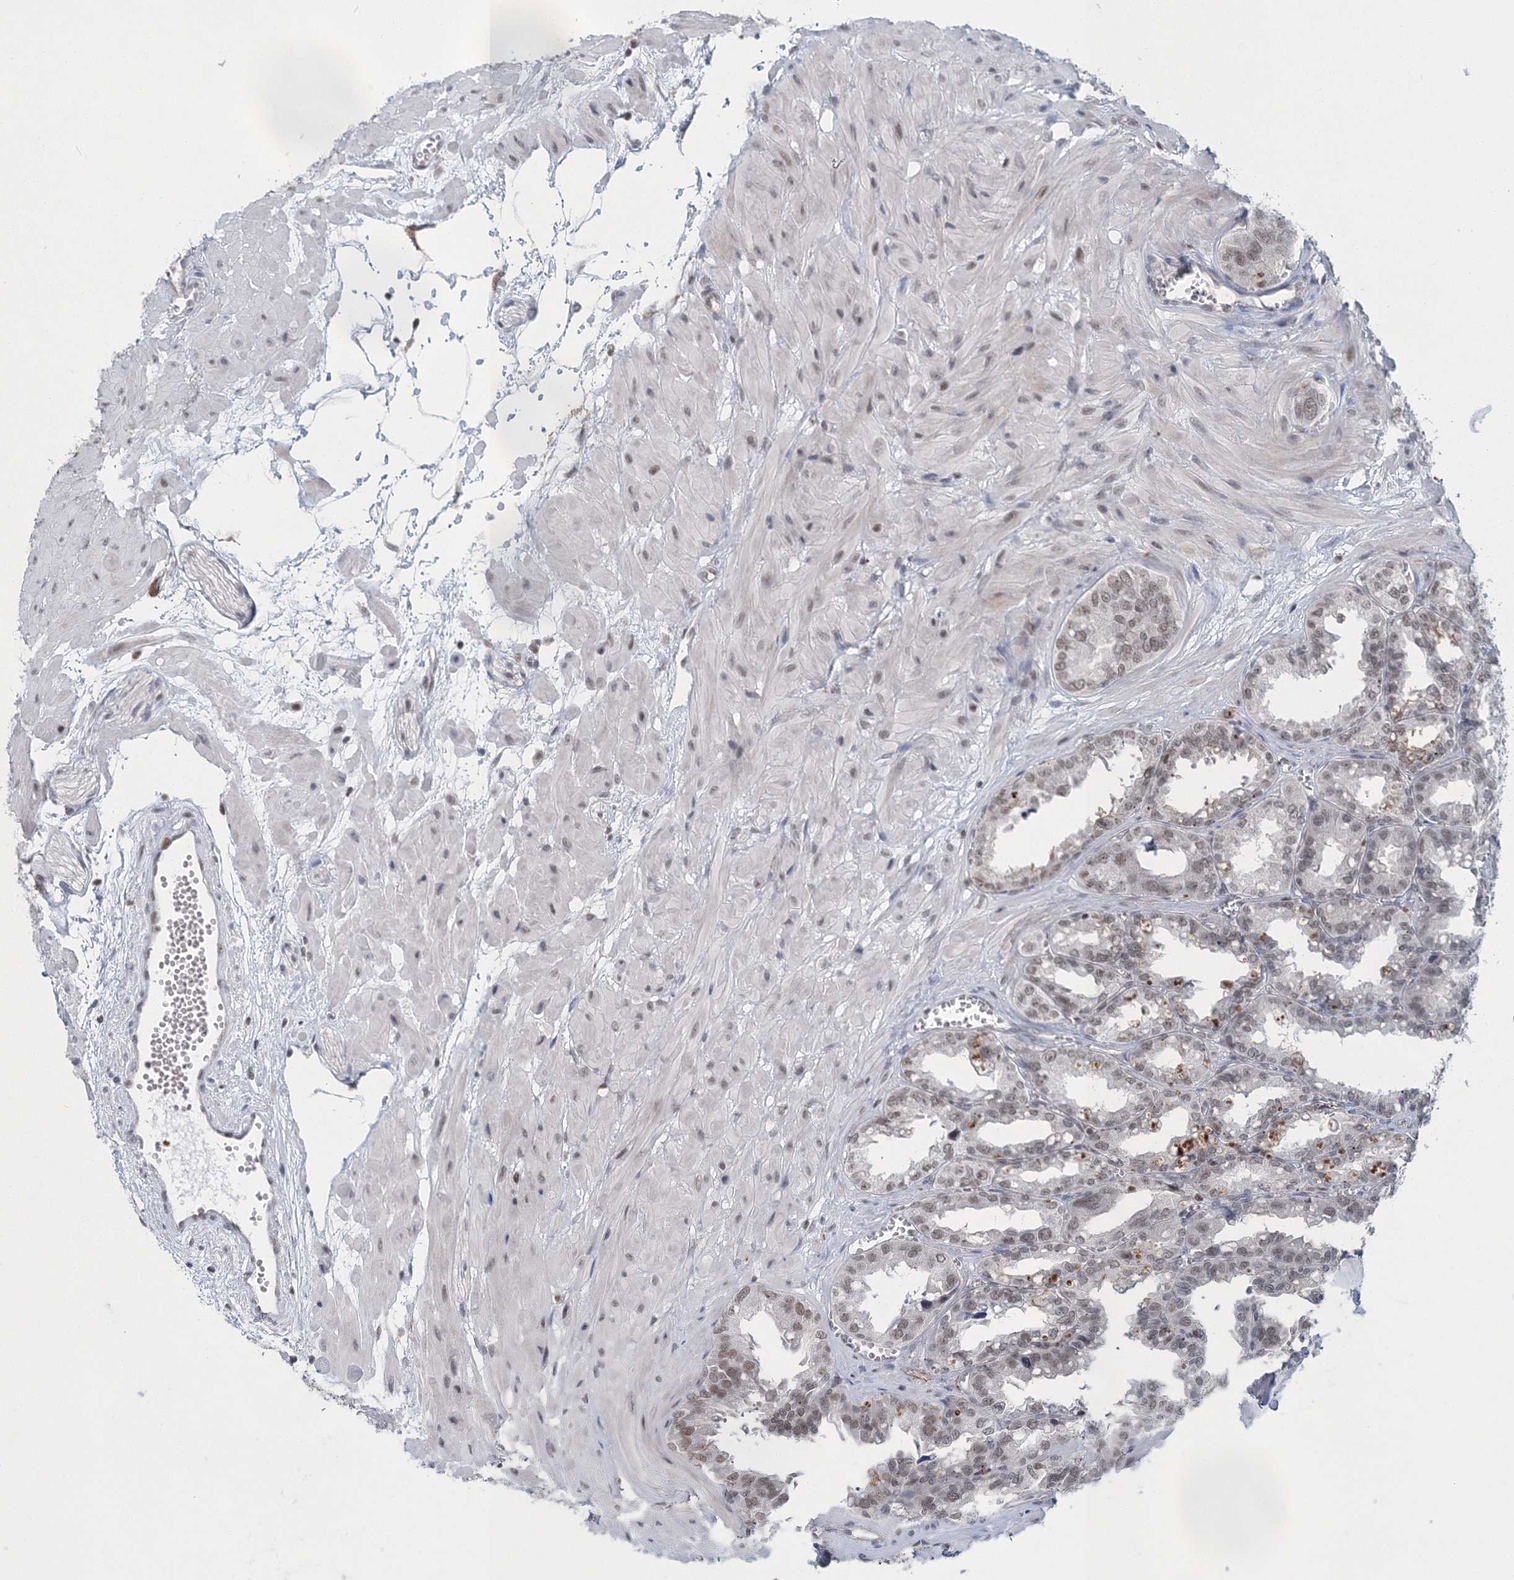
{"staining": {"intensity": "weak", "quantity": ">75%", "location": "nuclear"}, "tissue": "seminal vesicle", "cell_type": "Glandular cells", "image_type": "normal", "snomed": [{"axis": "morphology", "description": "Normal tissue, NOS"}, {"axis": "topography", "description": "Prostate"}, {"axis": "topography", "description": "Seminal veicle"}], "caption": "Immunohistochemistry (IHC) histopathology image of unremarkable seminal vesicle: human seminal vesicle stained using IHC reveals low levels of weak protein expression localized specifically in the nuclear of glandular cells, appearing as a nuclear brown color.", "gene": "PDS5A", "patient": {"sex": "male", "age": 51}}